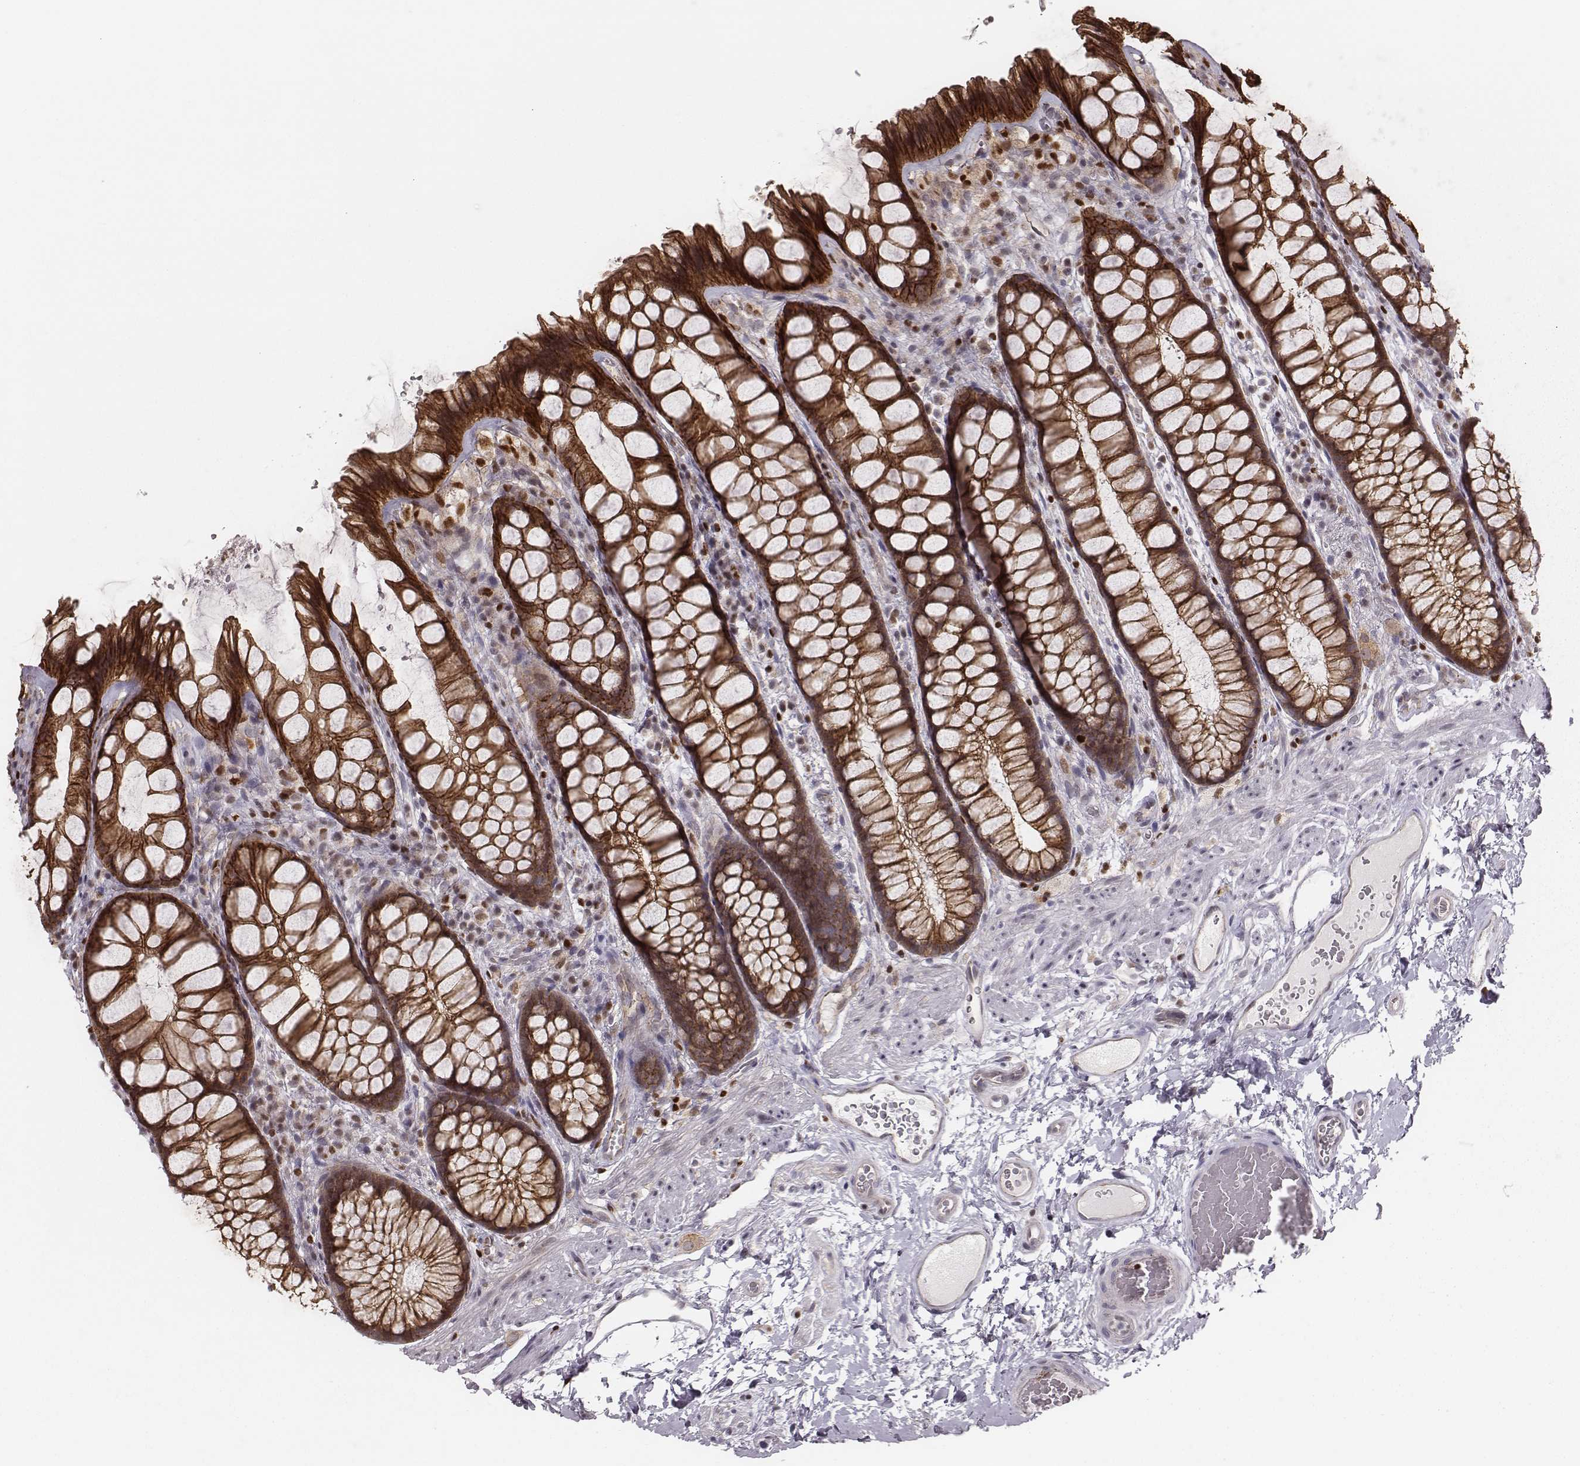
{"staining": {"intensity": "strong", "quantity": ">75%", "location": "cytoplasmic/membranous"}, "tissue": "rectum", "cell_type": "Glandular cells", "image_type": "normal", "snomed": [{"axis": "morphology", "description": "Normal tissue, NOS"}, {"axis": "topography", "description": "Rectum"}], "caption": "A high amount of strong cytoplasmic/membranous staining is present in about >75% of glandular cells in benign rectum.", "gene": "WDR59", "patient": {"sex": "female", "age": 62}}